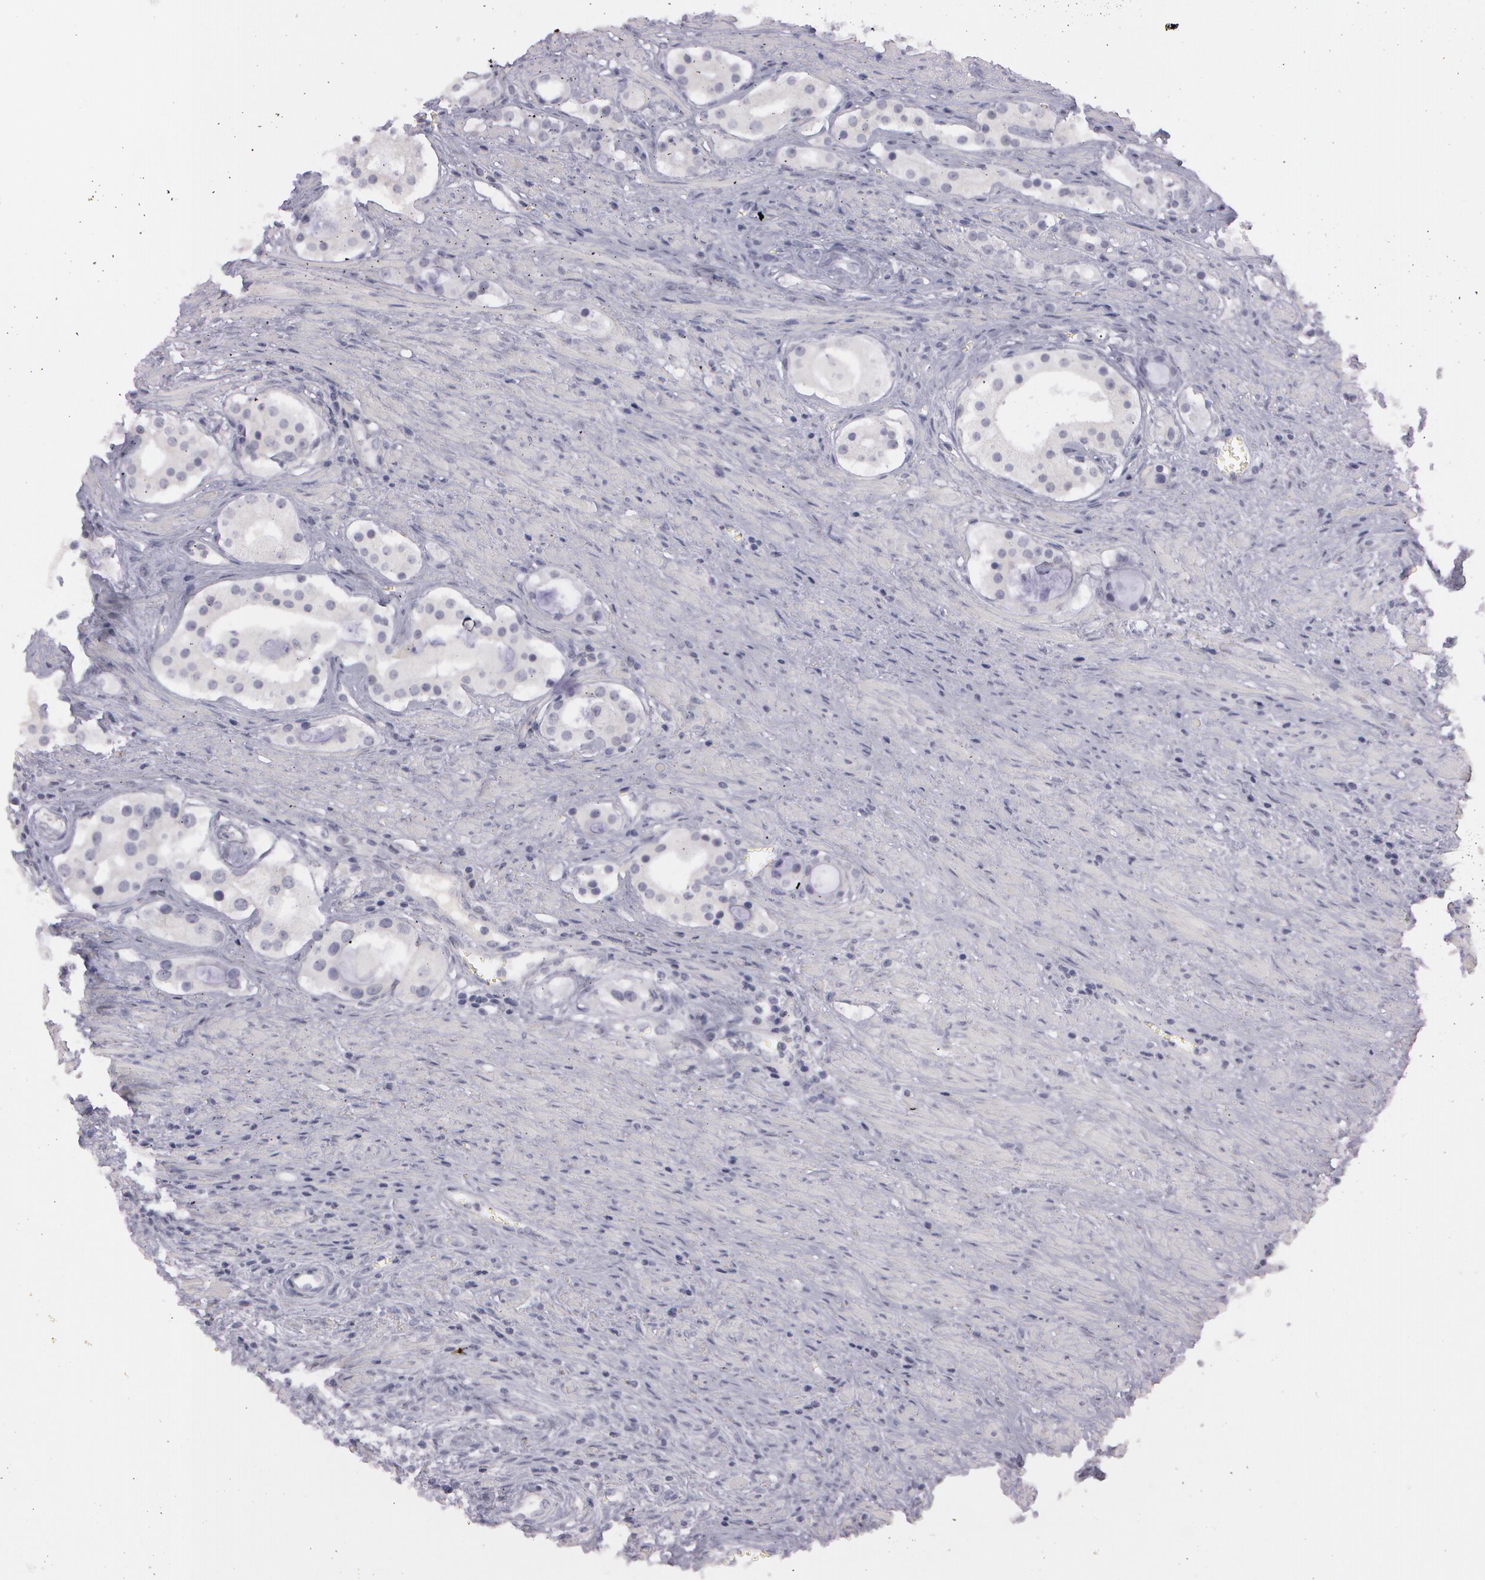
{"staining": {"intensity": "negative", "quantity": "none", "location": "none"}, "tissue": "prostate cancer", "cell_type": "Tumor cells", "image_type": "cancer", "snomed": [{"axis": "morphology", "description": "Adenocarcinoma, Medium grade"}, {"axis": "topography", "description": "Prostate"}], "caption": "Immunohistochemical staining of adenocarcinoma (medium-grade) (prostate) demonstrates no significant expression in tumor cells.", "gene": "IL1RN", "patient": {"sex": "male", "age": 73}}